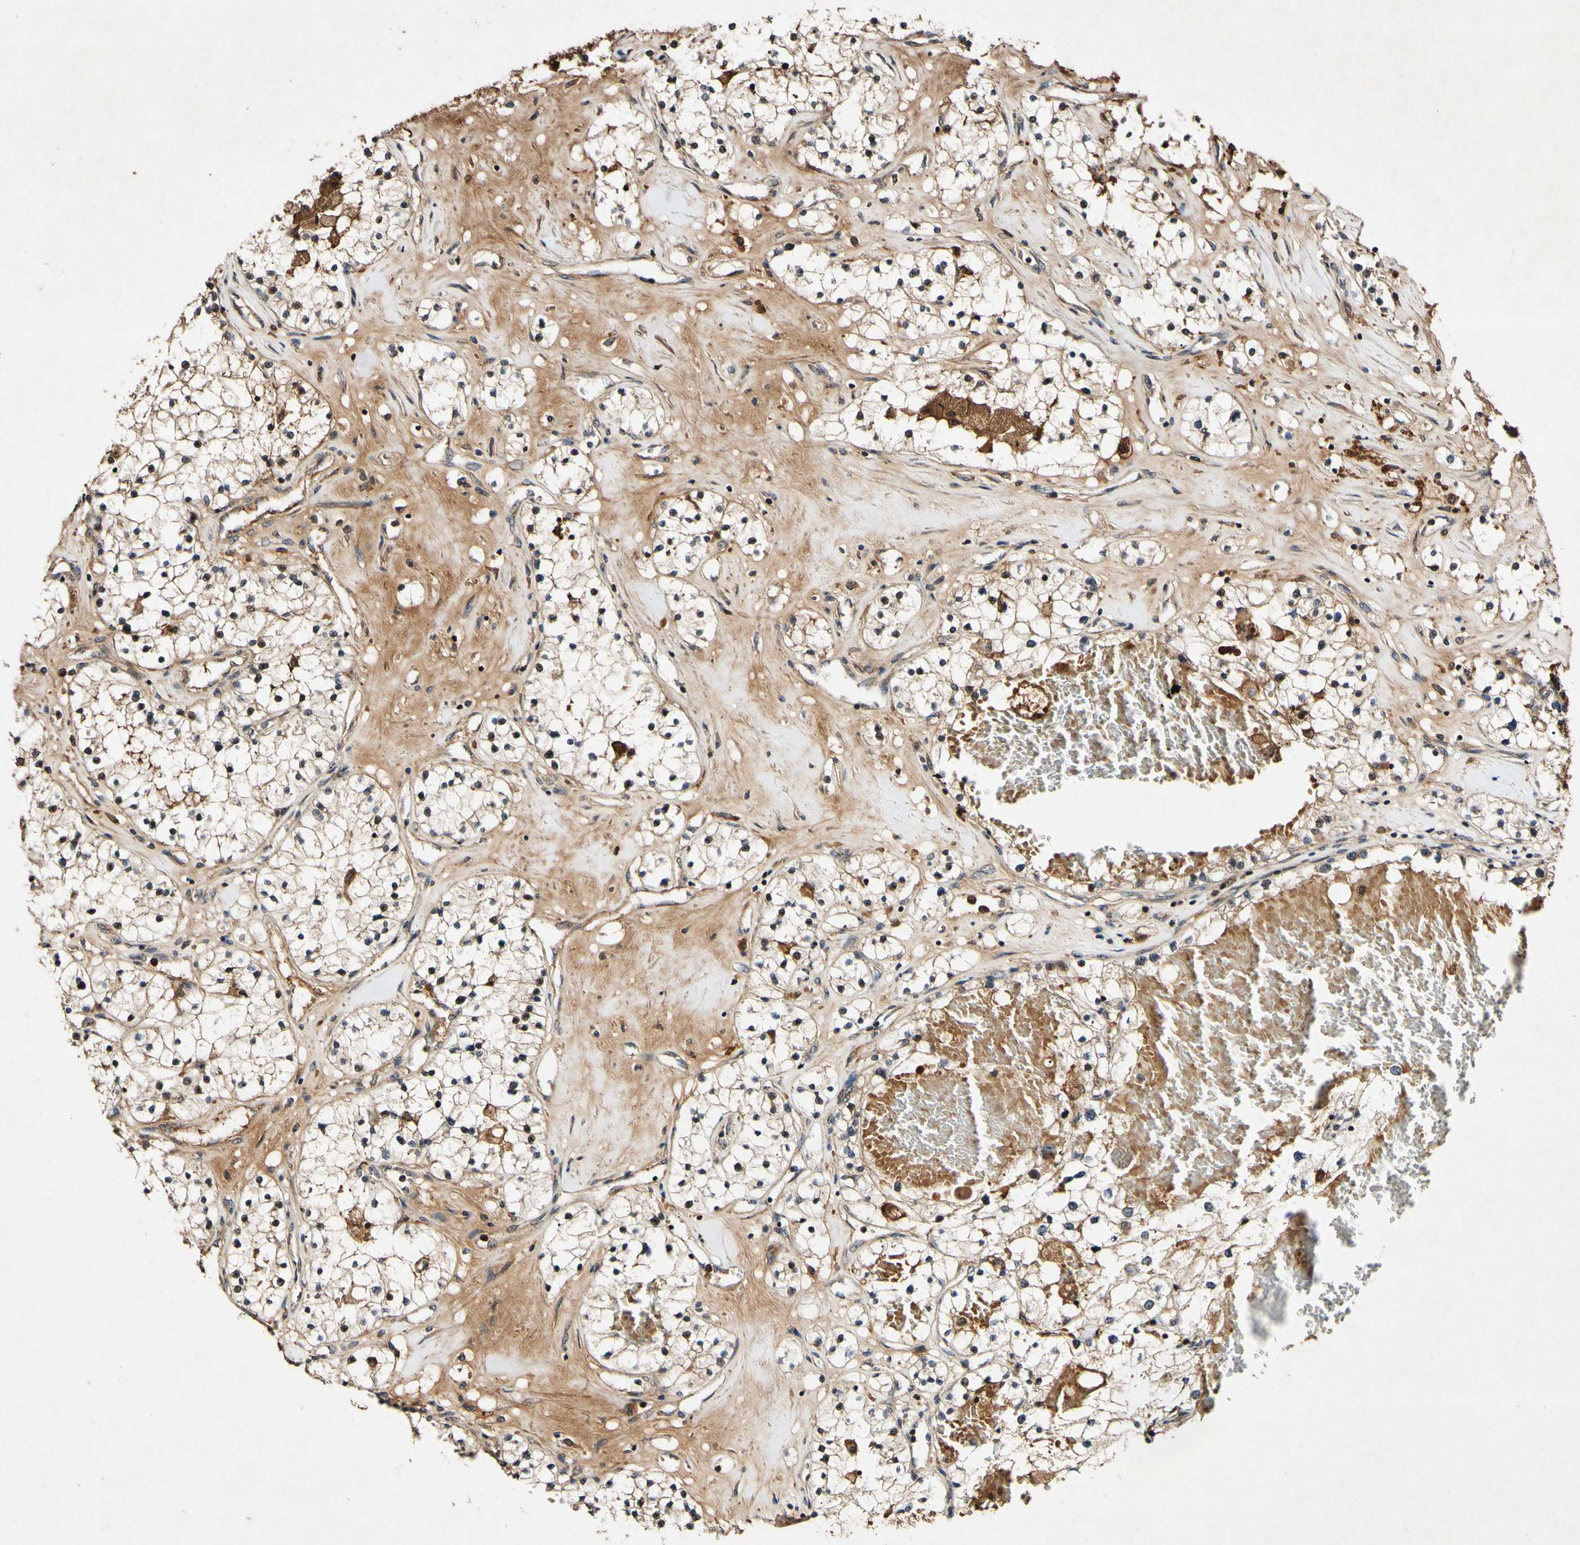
{"staining": {"intensity": "strong", "quantity": ">75%", "location": "cytoplasmic/membranous,nuclear"}, "tissue": "renal cancer", "cell_type": "Tumor cells", "image_type": "cancer", "snomed": [{"axis": "morphology", "description": "Adenocarcinoma, NOS"}, {"axis": "topography", "description": "Kidney"}], "caption": "Renal cancer (adenocarcinoma) stained for a protein (brown) reveals strong cytoplasmic/membranous and nuclear positive expression in about >75% of tumor cells.", "gene": "PLAT", "patient": {"sex": "male", "age": 68}}